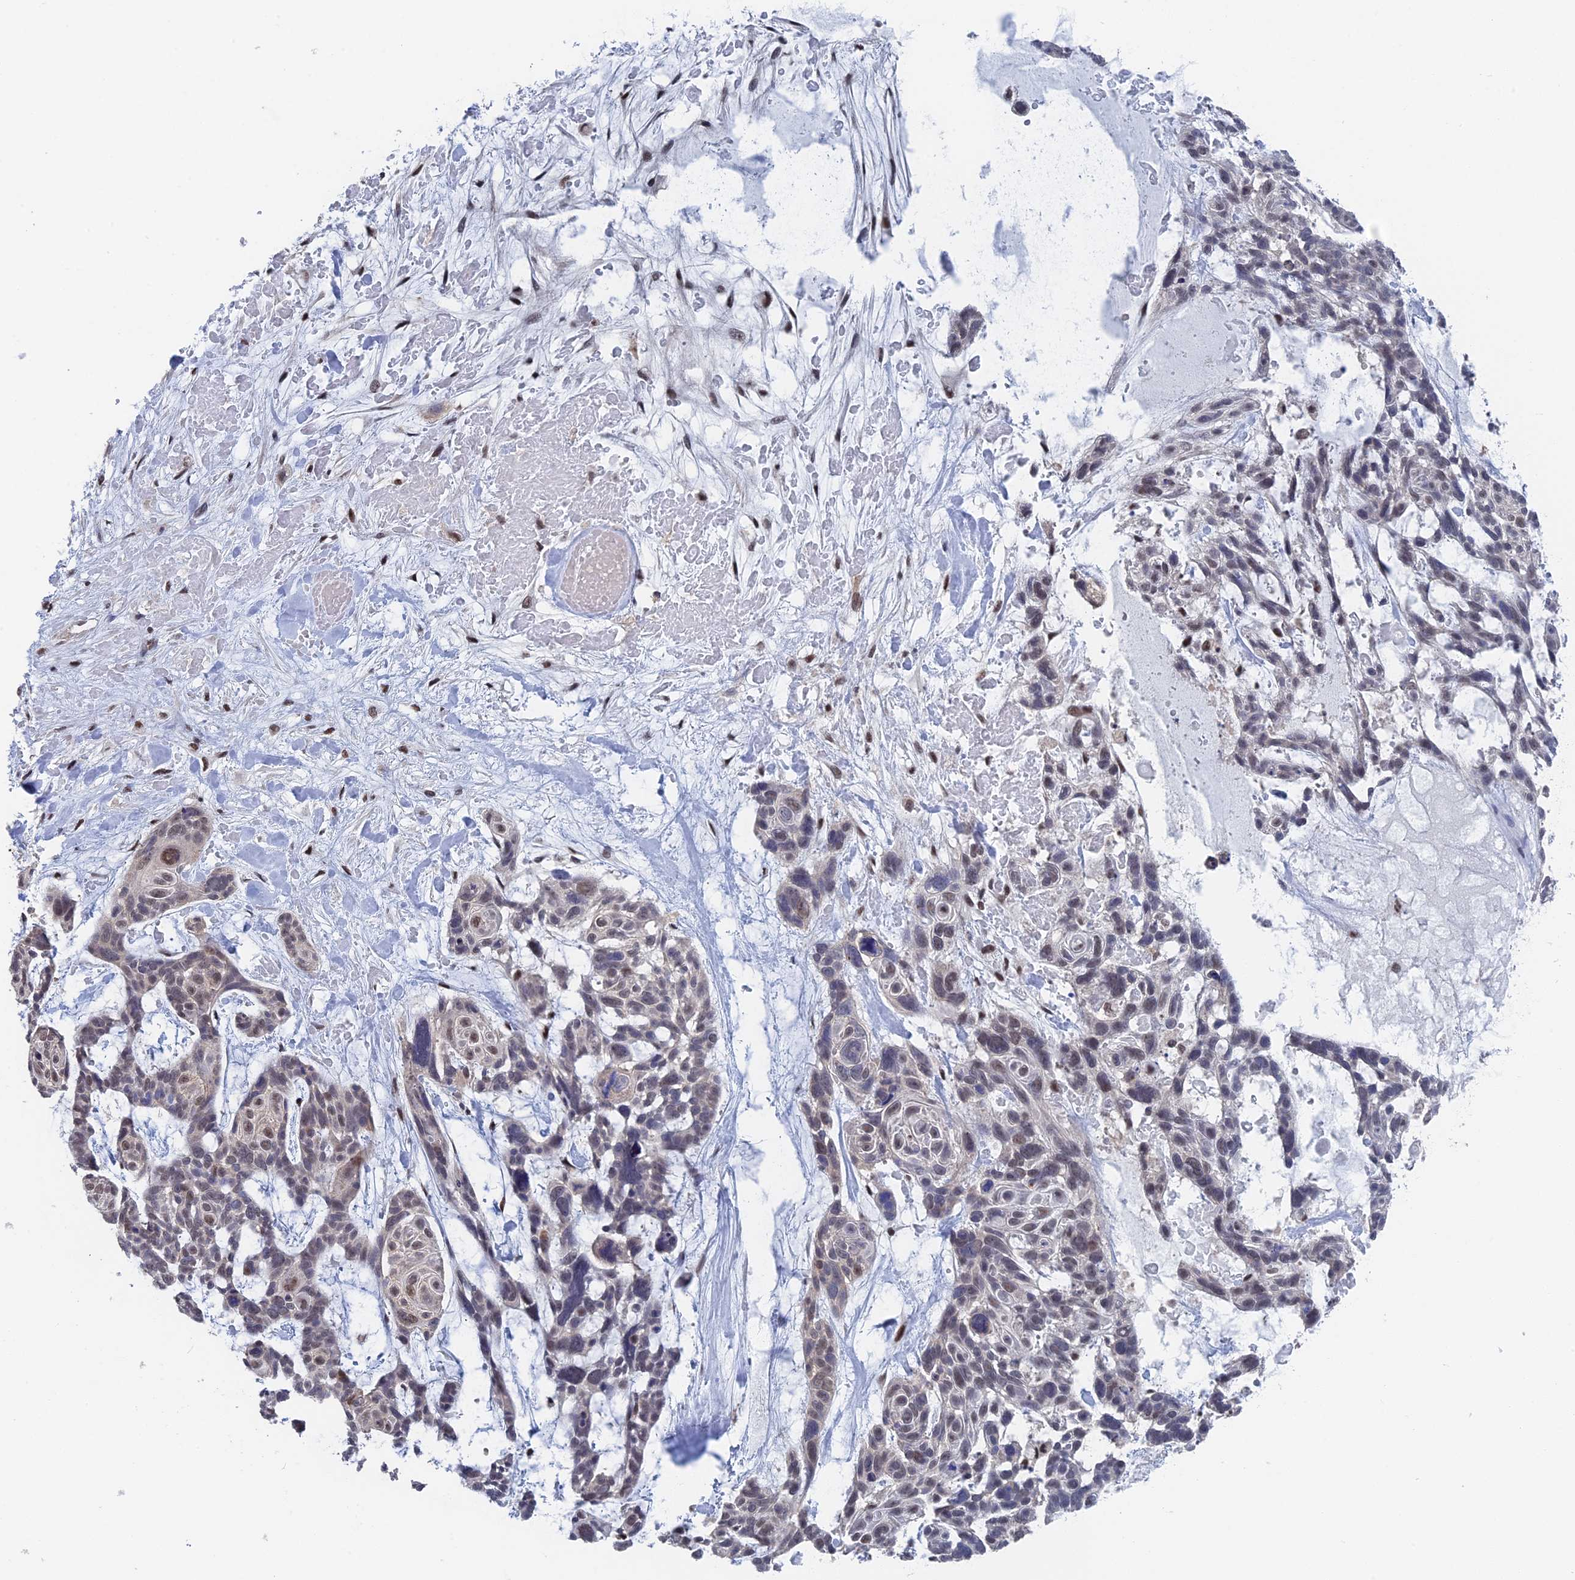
{"staining": {"intensity": "weak", "quantity": "25%-75%", "location": "nuclear"}, "tissue": "skin cancer", "cell_type": "Tumor cells", "image_type": "cancer", "snomed": [{"axis": "morphology", "description": "Basal cell carcinoma"}, {"axis": "topography", "description": "Skin"}], "caption": "Immunohistochemistry micrograph of skin basal cell carcinoma stained for a protein (brown), which exhibits low levels of weak nuclear expression in approximately 25%-75% of tumor cells.", "gene": "TSSC4", "patient": {"sex": "male", "age": 88}}